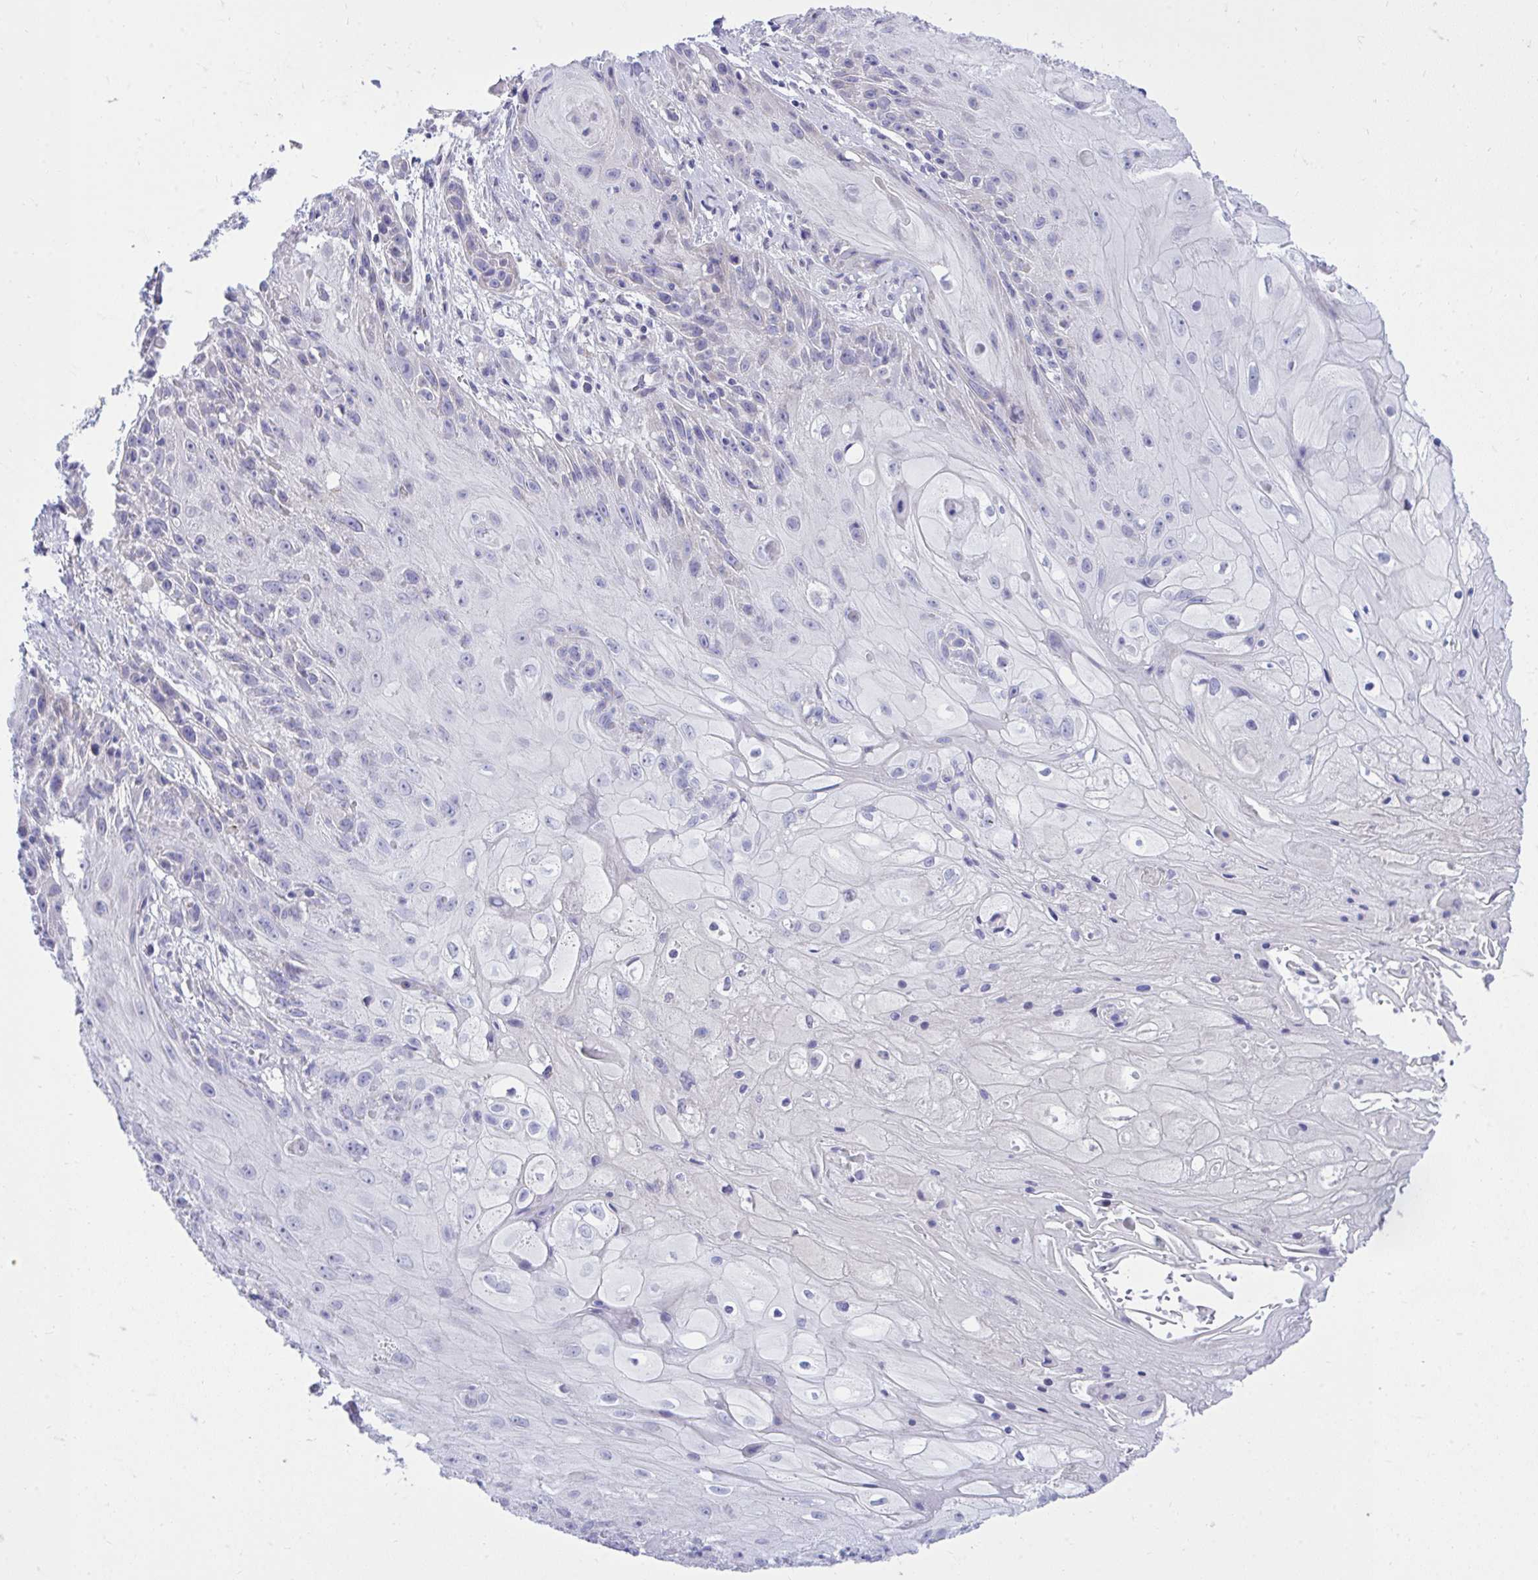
{"staining": {"intensity": "negative", "quantity": "none", "location": "none"}, "tissue": "skin cancer", "cell_type": "Tumor cells", "image_type": "cancer", "snomed": [{"axis": "morphology", "description": "Squamous cell carcinoma, NOS"}, {"axis": "topography", "description": "Skin"}, {"axis": "topography", "description": "Vulva"}], "caption": "Tumor cells are negative for brown protein staining in skin cancer.", "gene": "MED9", "patient": {"sex": "female", "age": 76}}